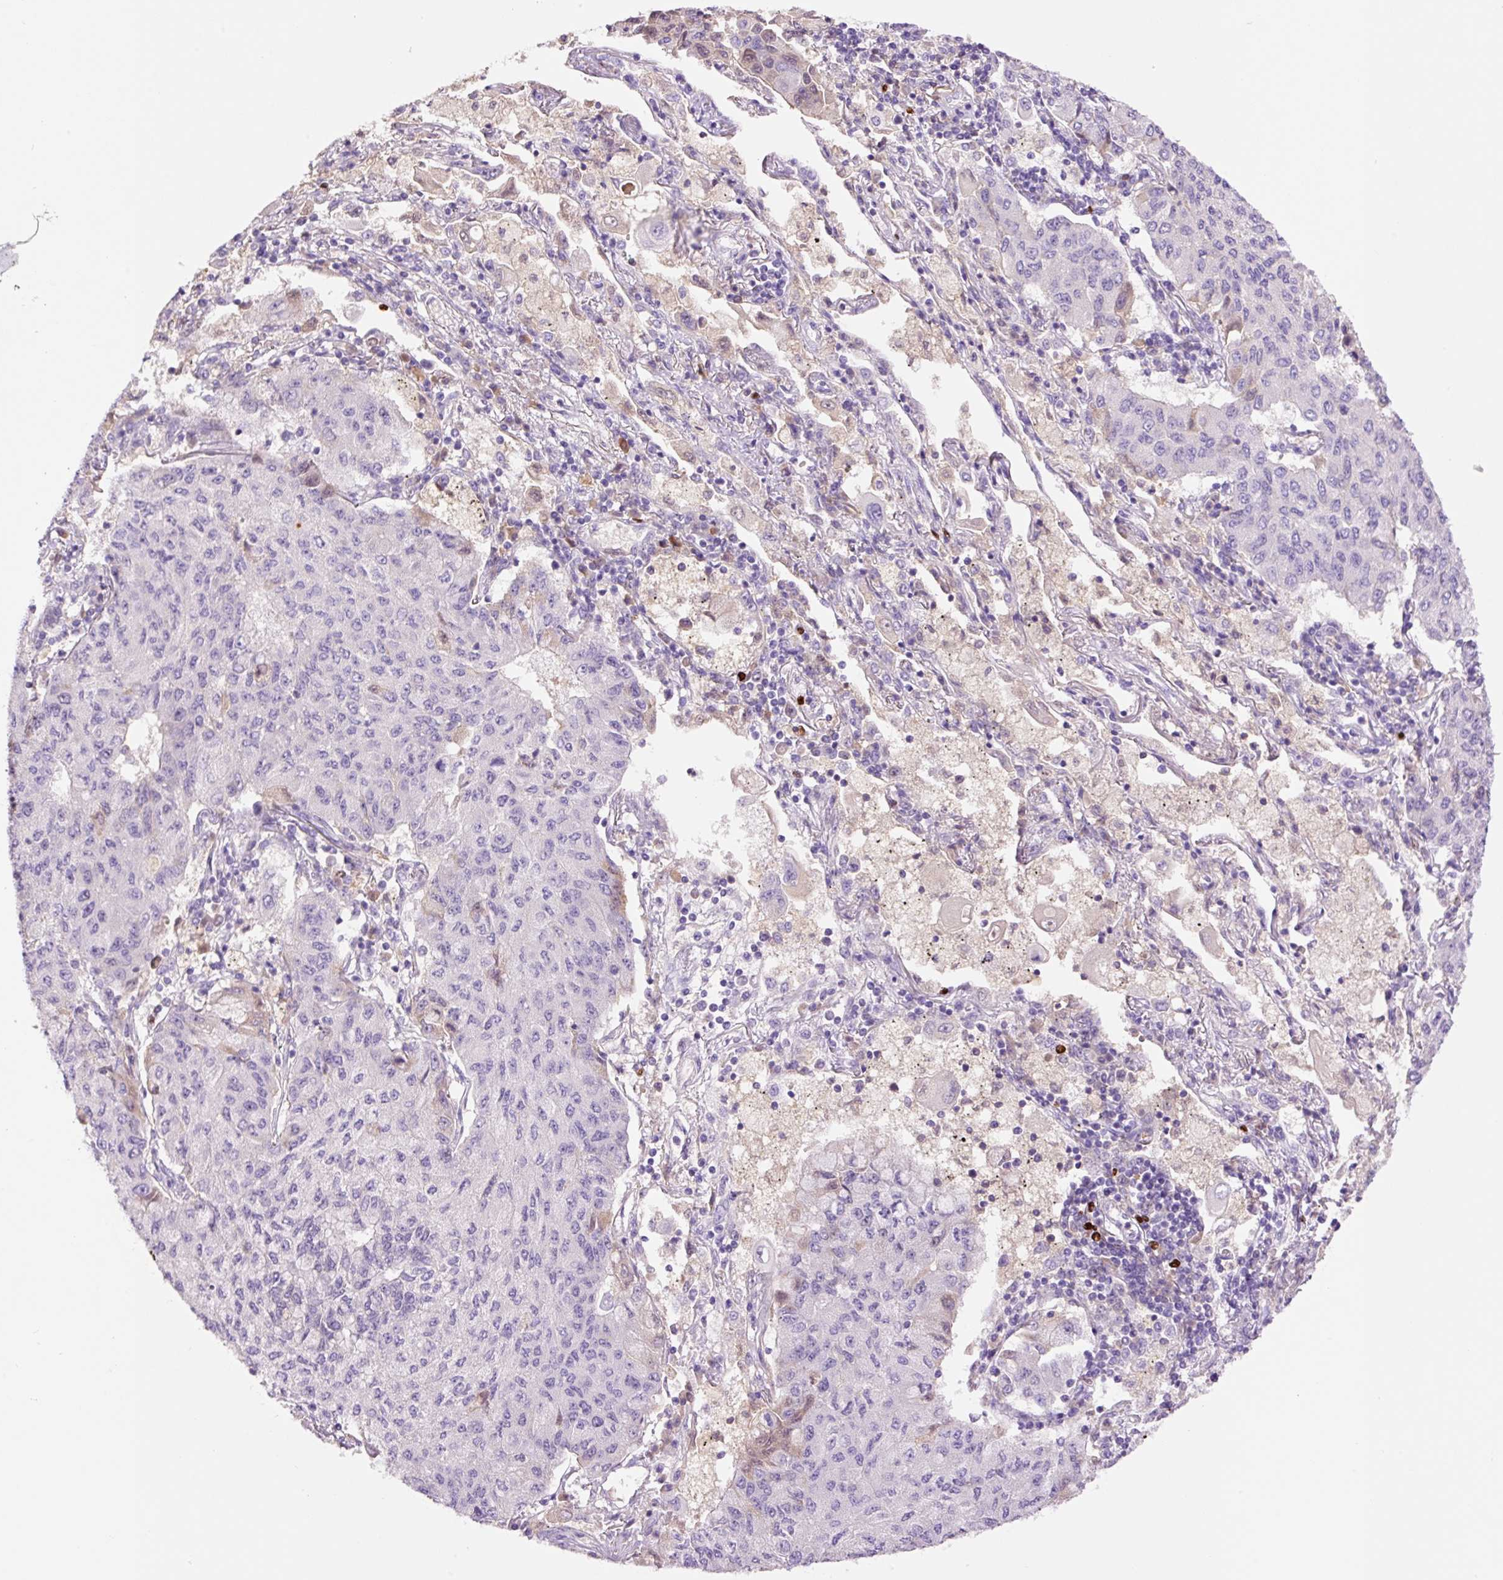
{"staining": {"intensity": "negative", "quantity": "none", "location": "none"}, "tissue": "lung cancer", "cell_type": "Tumor cells", "image_type": "cancer", "snomed": [{"axis": "morphology", "description": "Squamous cell carcinoma, NOS"}, {"axis": "topography", "description": "Lung"}], "caption": "Protein analysis of squamous cell carcinoma (lung) reveals no significant positivity in tumor cells.", "gene": "DPPA4", "patient": {"sex": "male", "age": 74}}